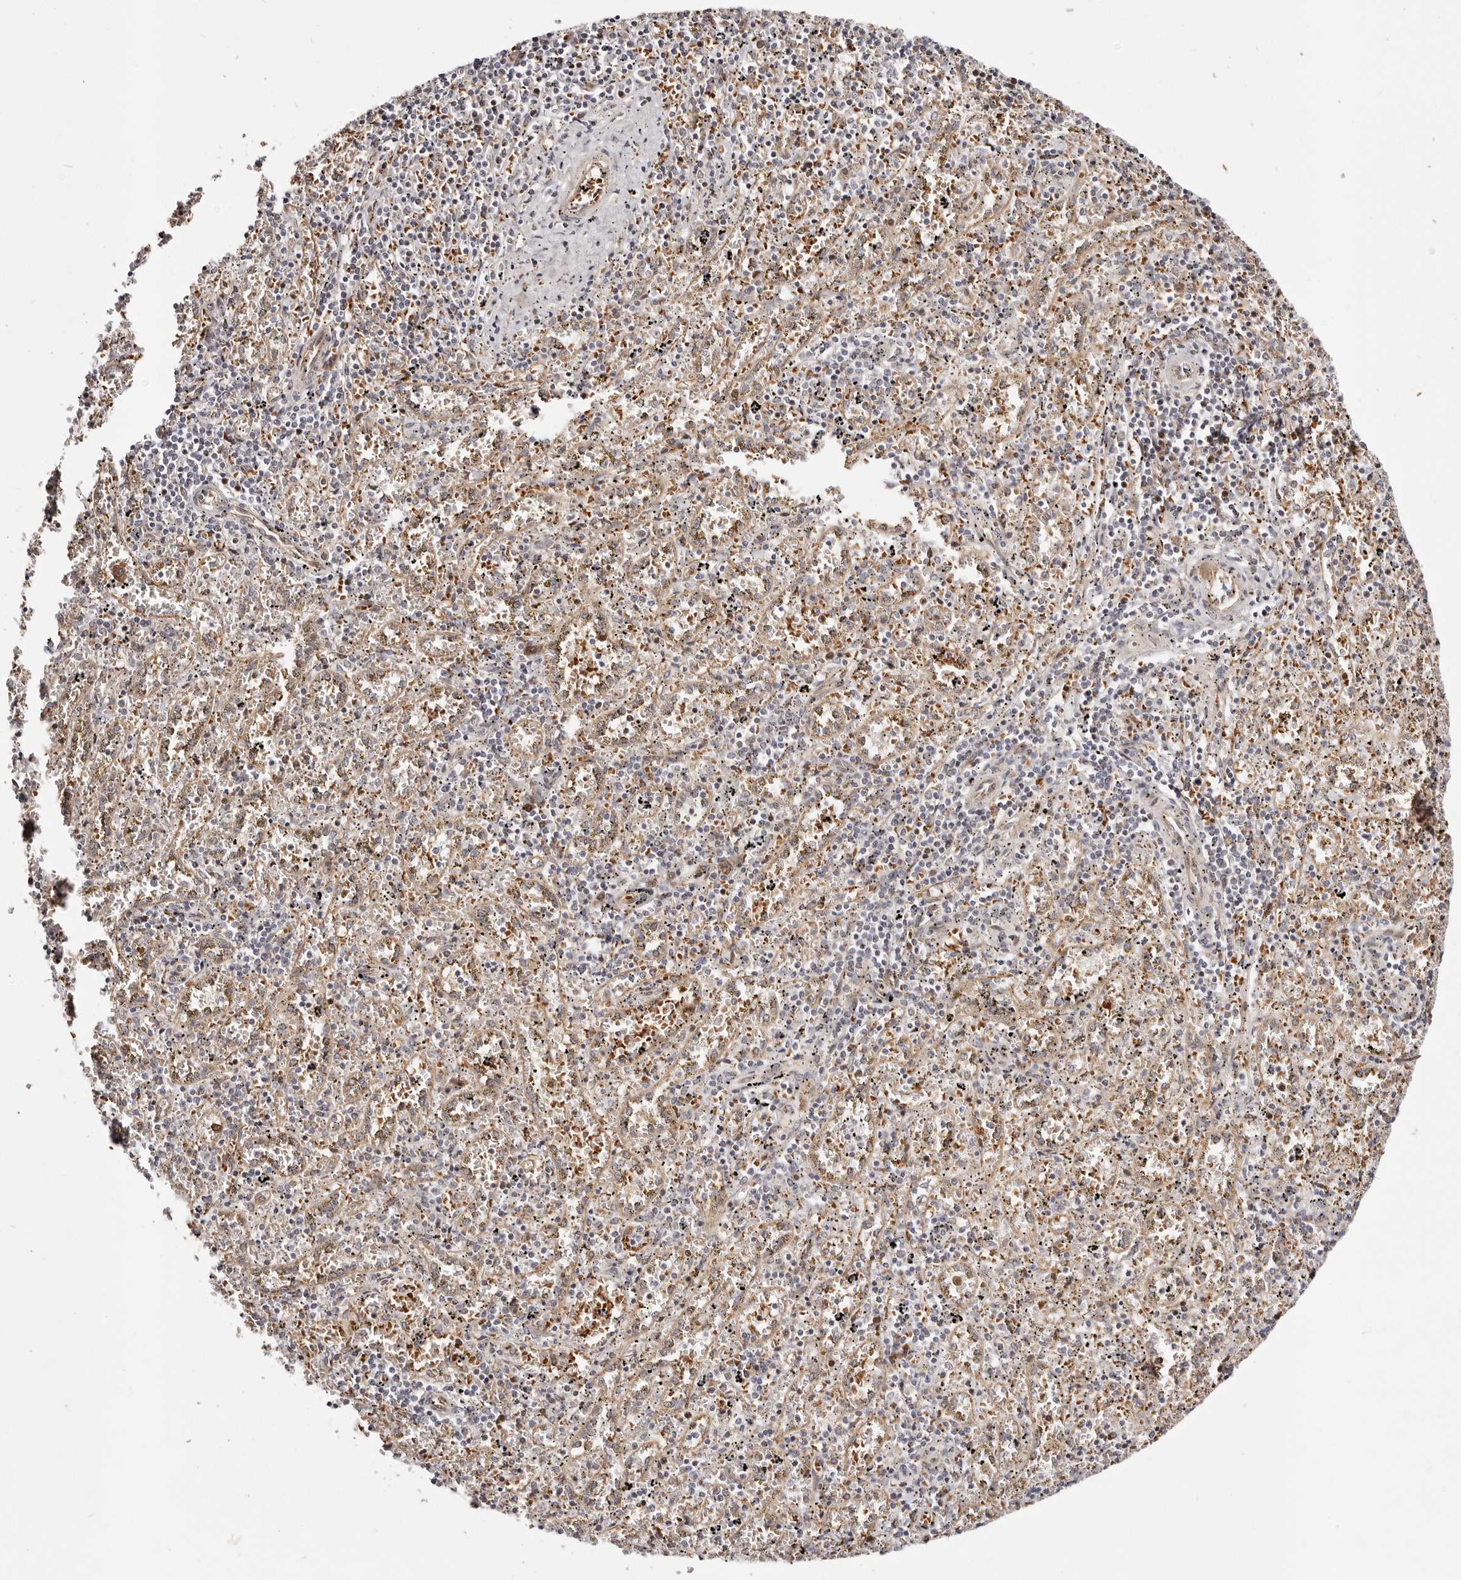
{"staining": {"intensity": "negative", "quantity": "none", "location": "none"}, "tissue": "spleen", "cell_type": "Cells in red pulp", "image_type": "normal", "snomed": [{"axis": "morphology", "description": "Normal tissue, NOS"}, {"axis": "topography", "description": "Spleen"}], "caption": "A photomicrograph of human spleen is negative for staining in cells in red pulp.", "gene": "WRN", "patient": {"sex": "male", "age": 11}}